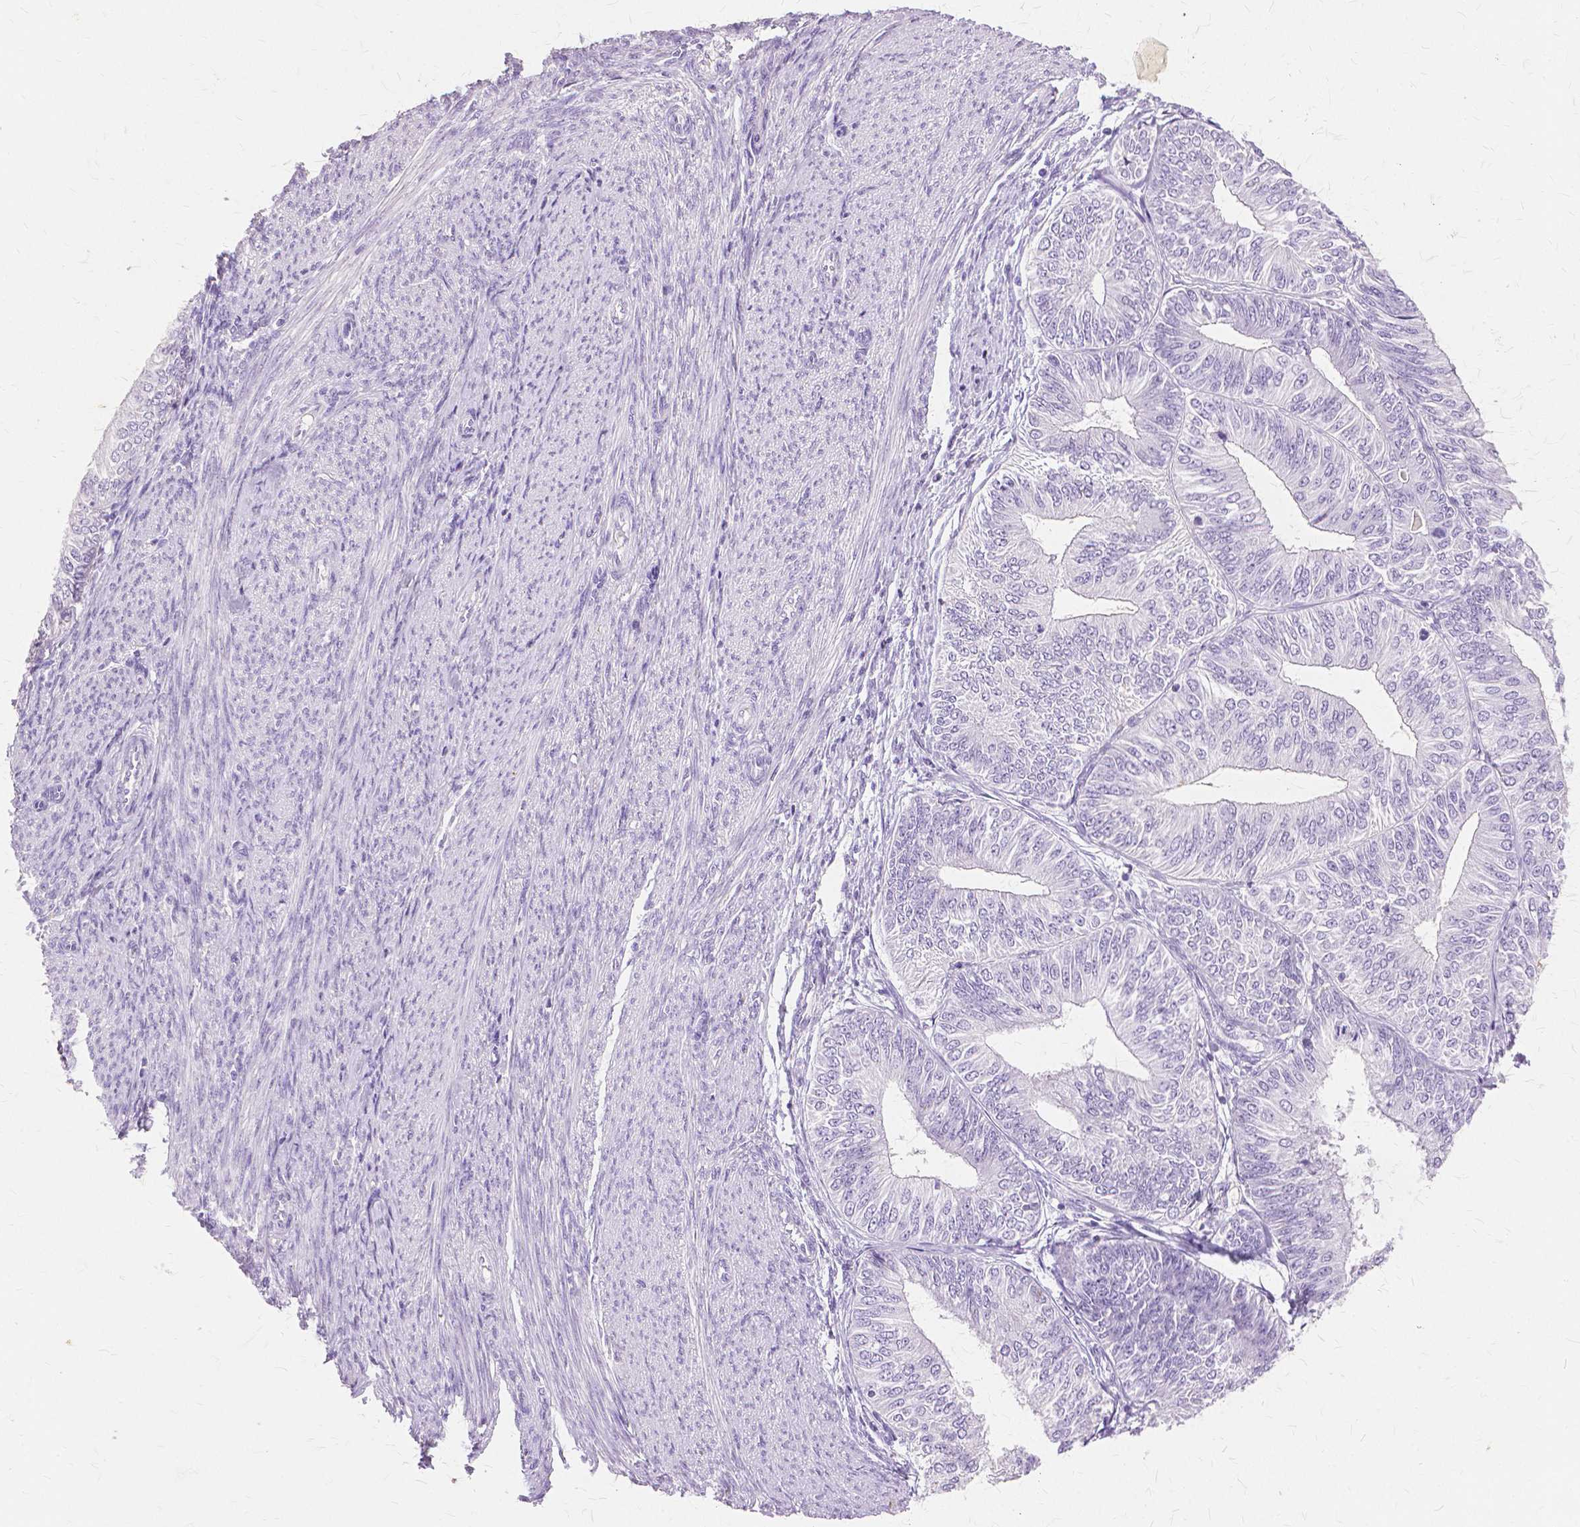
{"staining": {"intensity": "negative", "quantity": "none", "location": "none"}, "tissue": "endometrial cancer", "cell_type": "Tumor cells", "image_type": "cancer", "snomed": [{"axis": "morphology", "description": "Adenocarcinoma, NOS"}, {"axis": "topography", "description": "Endometrium"}], "caption": "An immunohistochemistry (IHC) image of endometrial adenocarcinoma is shown. There is no staining in tumor cells of endometrial adenocarcinoma.", "gene": "TGM1", "patient": {"sex": "female", "age": 58}}